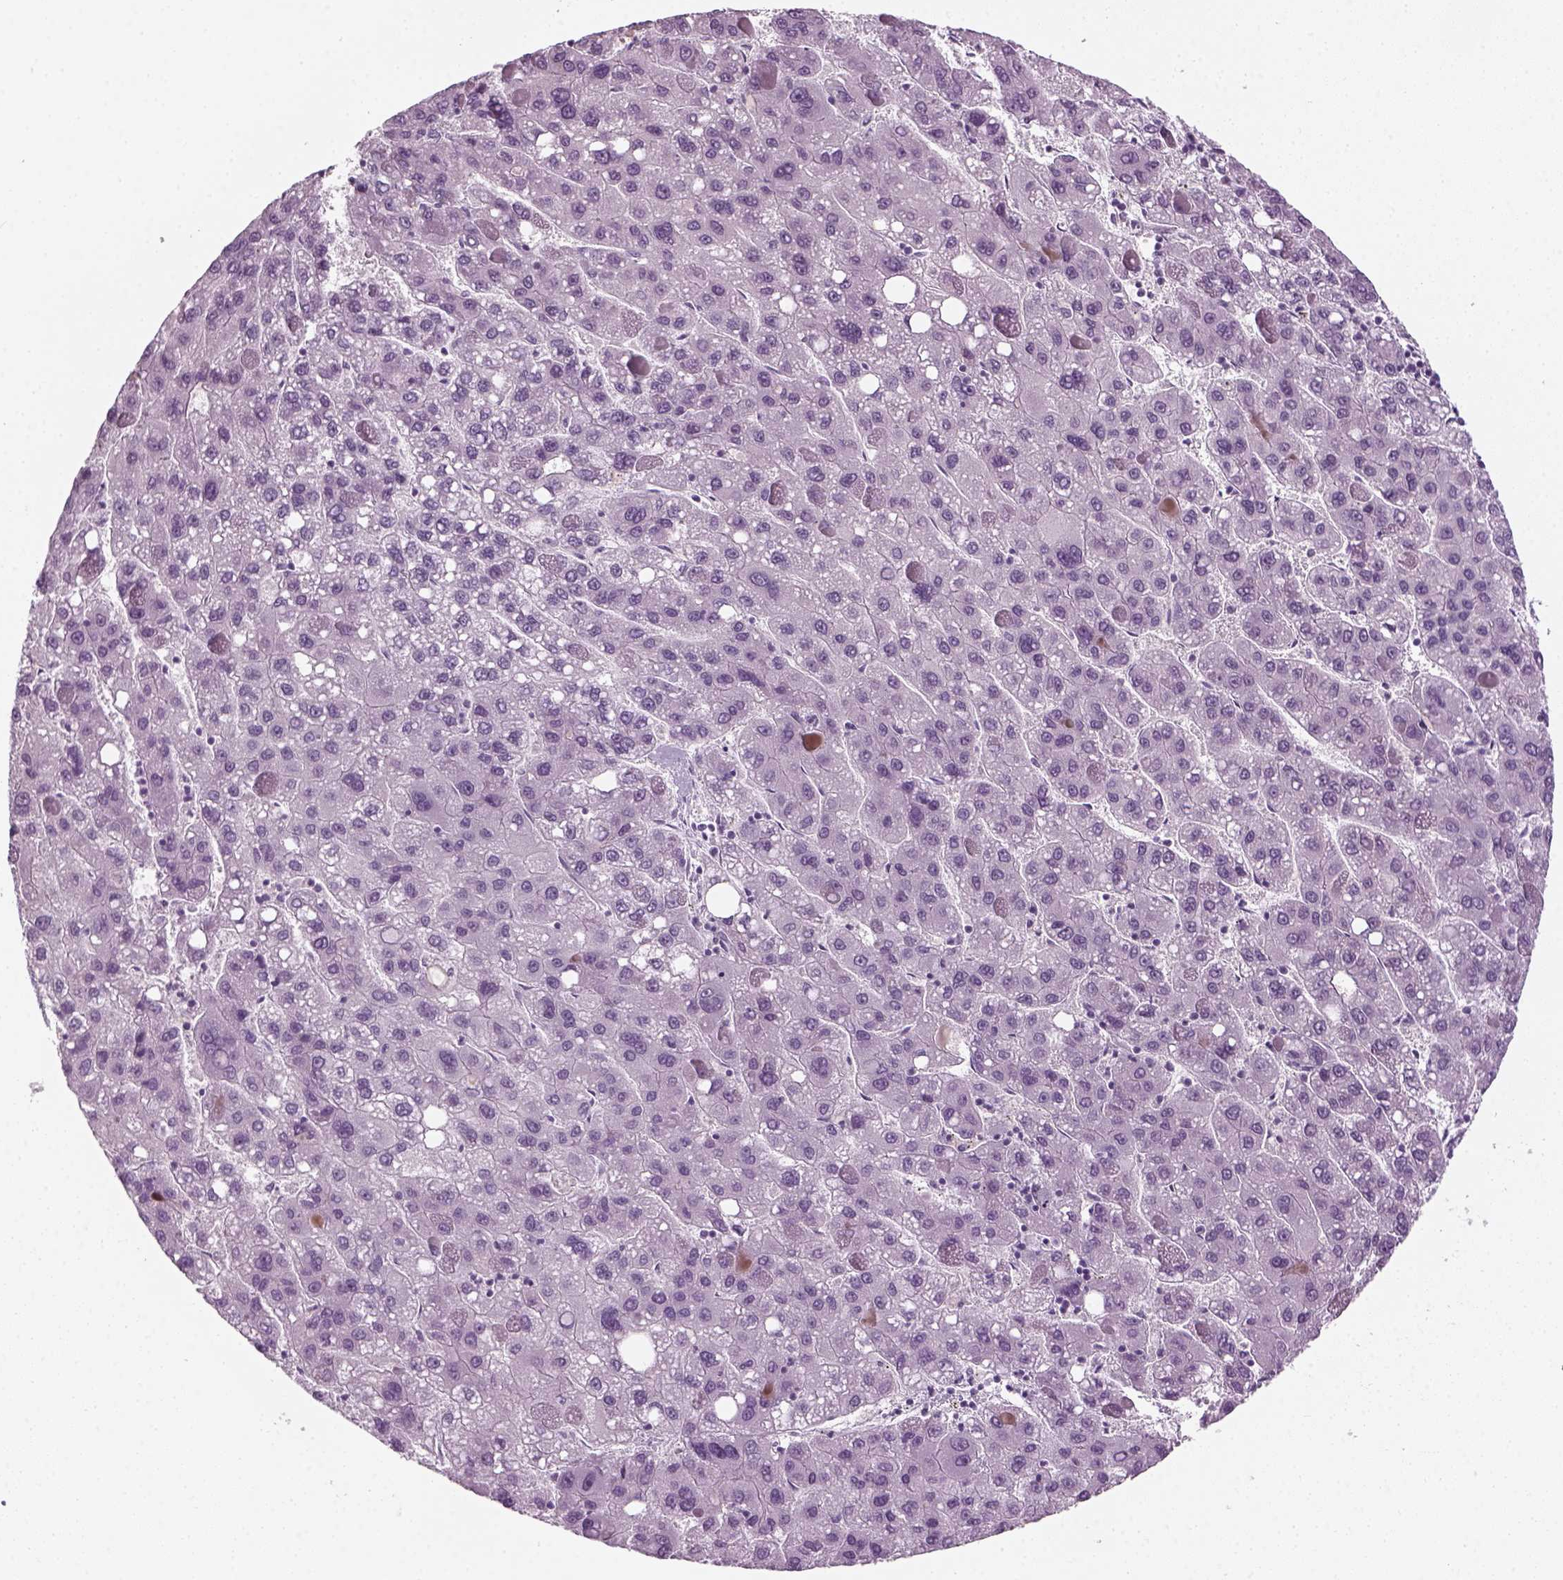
{"staining": {"intensity": "negative", "quantity": "none", "location": "none"}, "tissue": "liver cancer", "cell_type": "Tumor cells", "image_type": "cancer", "snomed": [{"axis": "morphology", "description": "Carcinoma, Hepatocellular, NOS"}, {"axis": "topography", "description": "Liver"}], "caption": "Liver cancer stained for a protein using immunohistochemistry (IHC) displays no staining tumor cells.", "gene": "KRT75", "patient": {"sex": "female", "age": 82}}